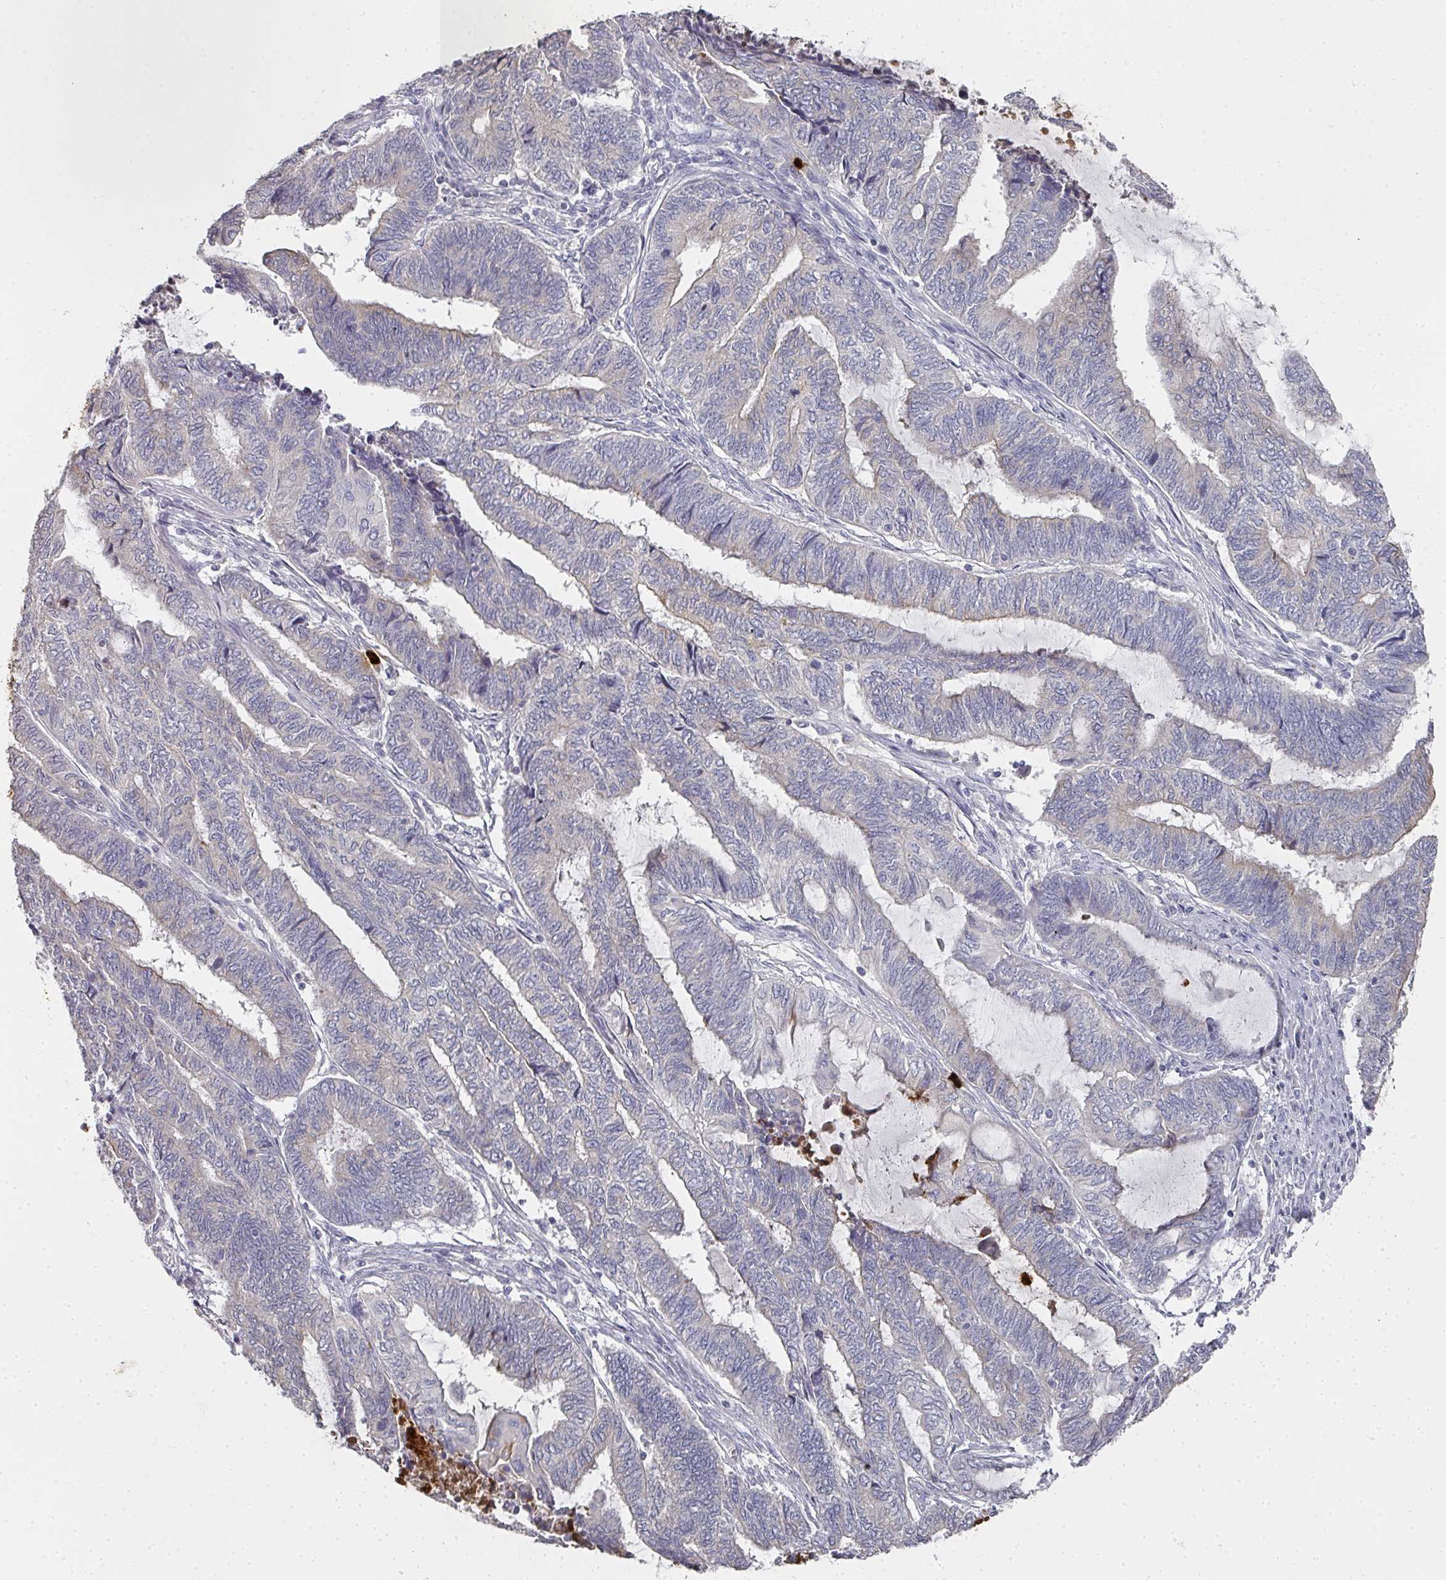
{"staining": {"intensity": "negative", "quantity": "none", "location": "none"}, "tissue": "endometrial cancer", "cell_type": "Tumor cells", "image_type": "cancer", "snomed": [{"axis": "morphology", "description": "Adenocarcinoma, NOS"}, {"axis": "topography", "description": "Uterus"}, {"axis": "topography", "description": "Endometrium"}], "caption": "Photomicrograph shows no significant protein positivity in tumor cells of endometrial cancer.", "gene": "CAMP", "patient": {"sex": "female", "age": 70}}